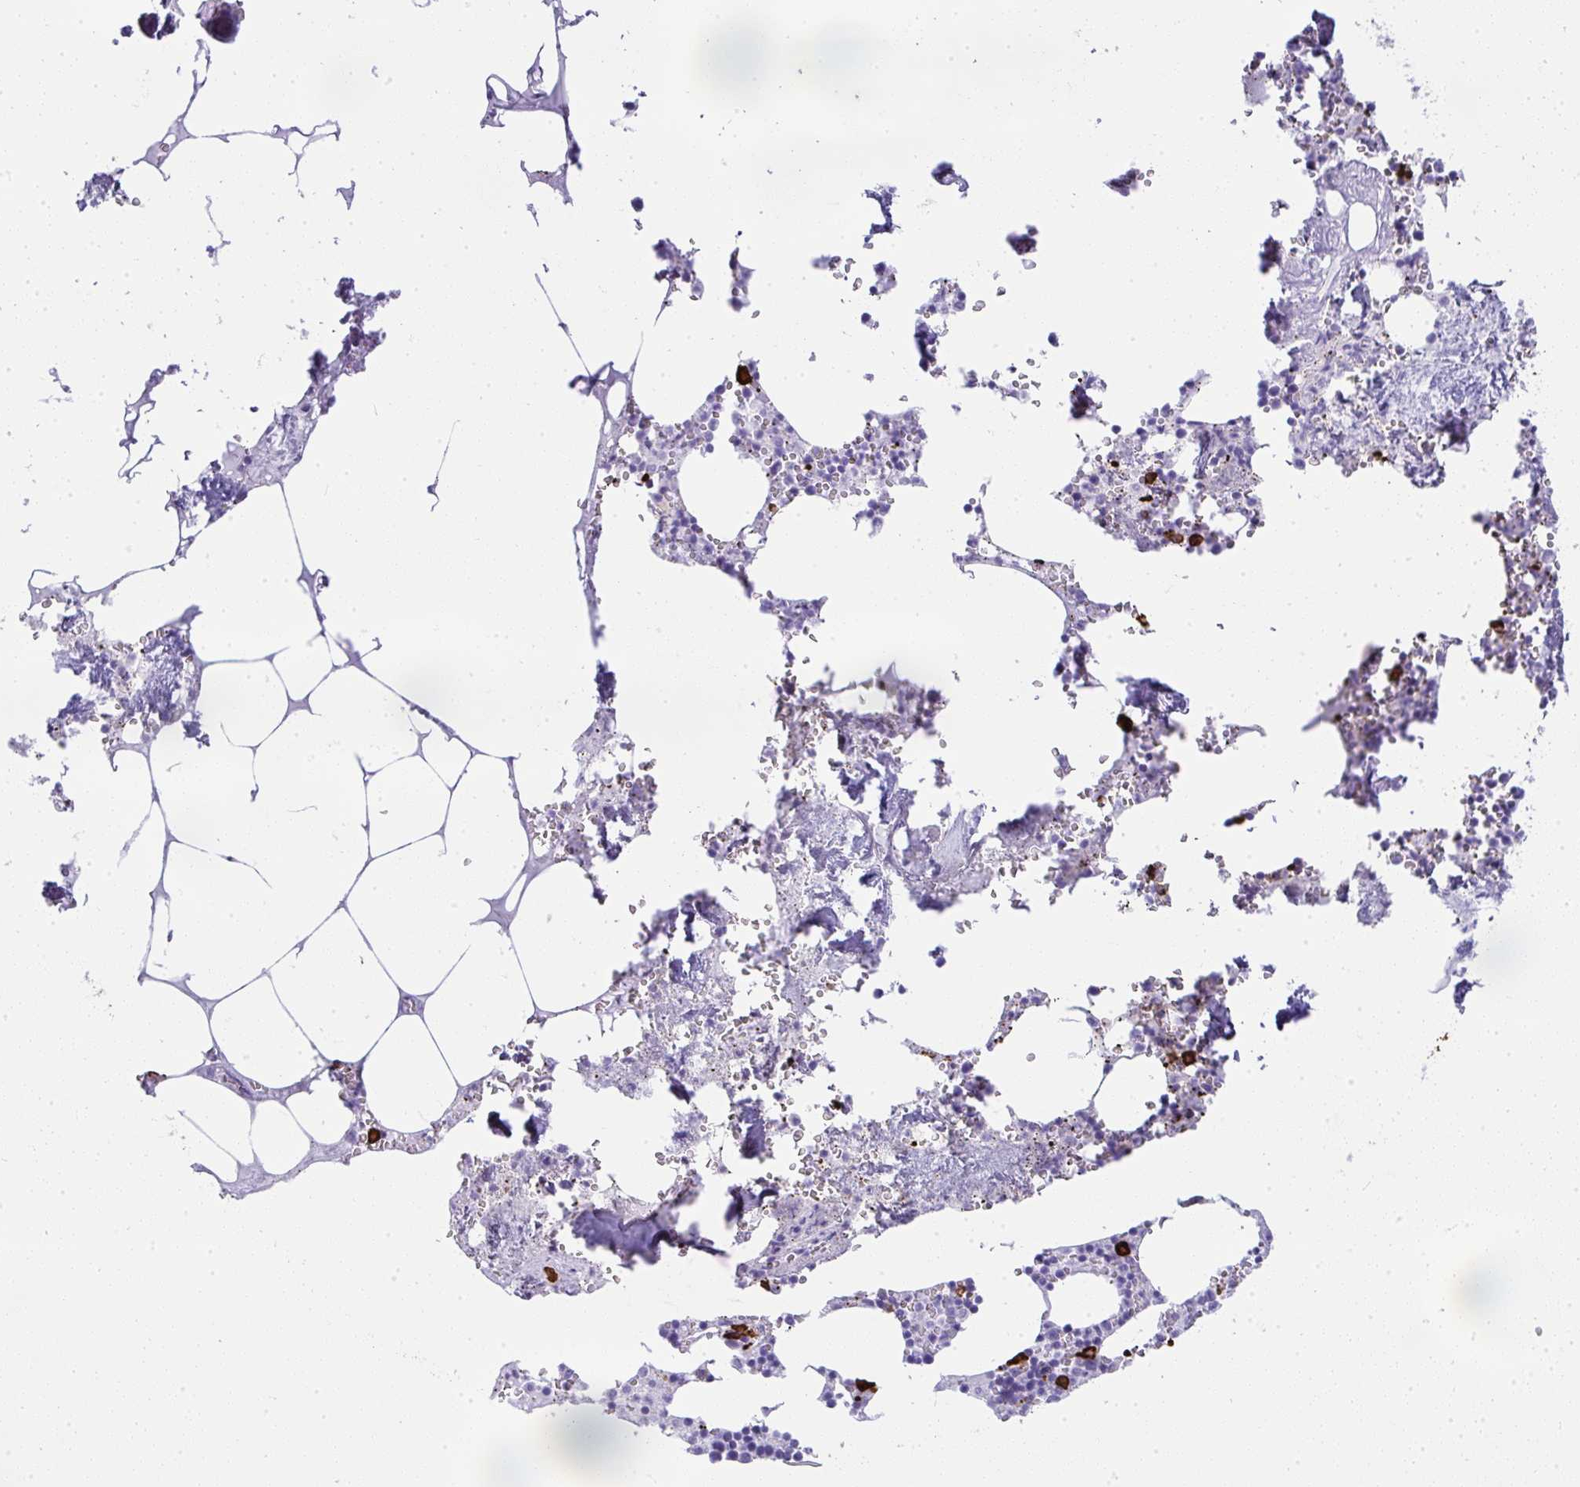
{"staining": {"intensity": "strong", "quantity": "<25%", "location": "cytoplasmic/membranous"}, "tissue": "bone marrow", "cell_type": "Hematopoietic cells", "image_type": "normal", "snomed": [{"axis": "morphology", "description": "Normal tissue, NOS"}, {"axis": "topography", "description": "Bone marrow"}], "caption": "High-power microscopy captured an immunohistochemistry image of unremarkable bone marrow, revealing strong cytoplasmic/membranous expression in about <25% of hematopoietic cells. (DAB IHC with brightfield microscopy, high magnification).", "gene": "CDADC1", "patient": {"sex": "male", "age": 54}}